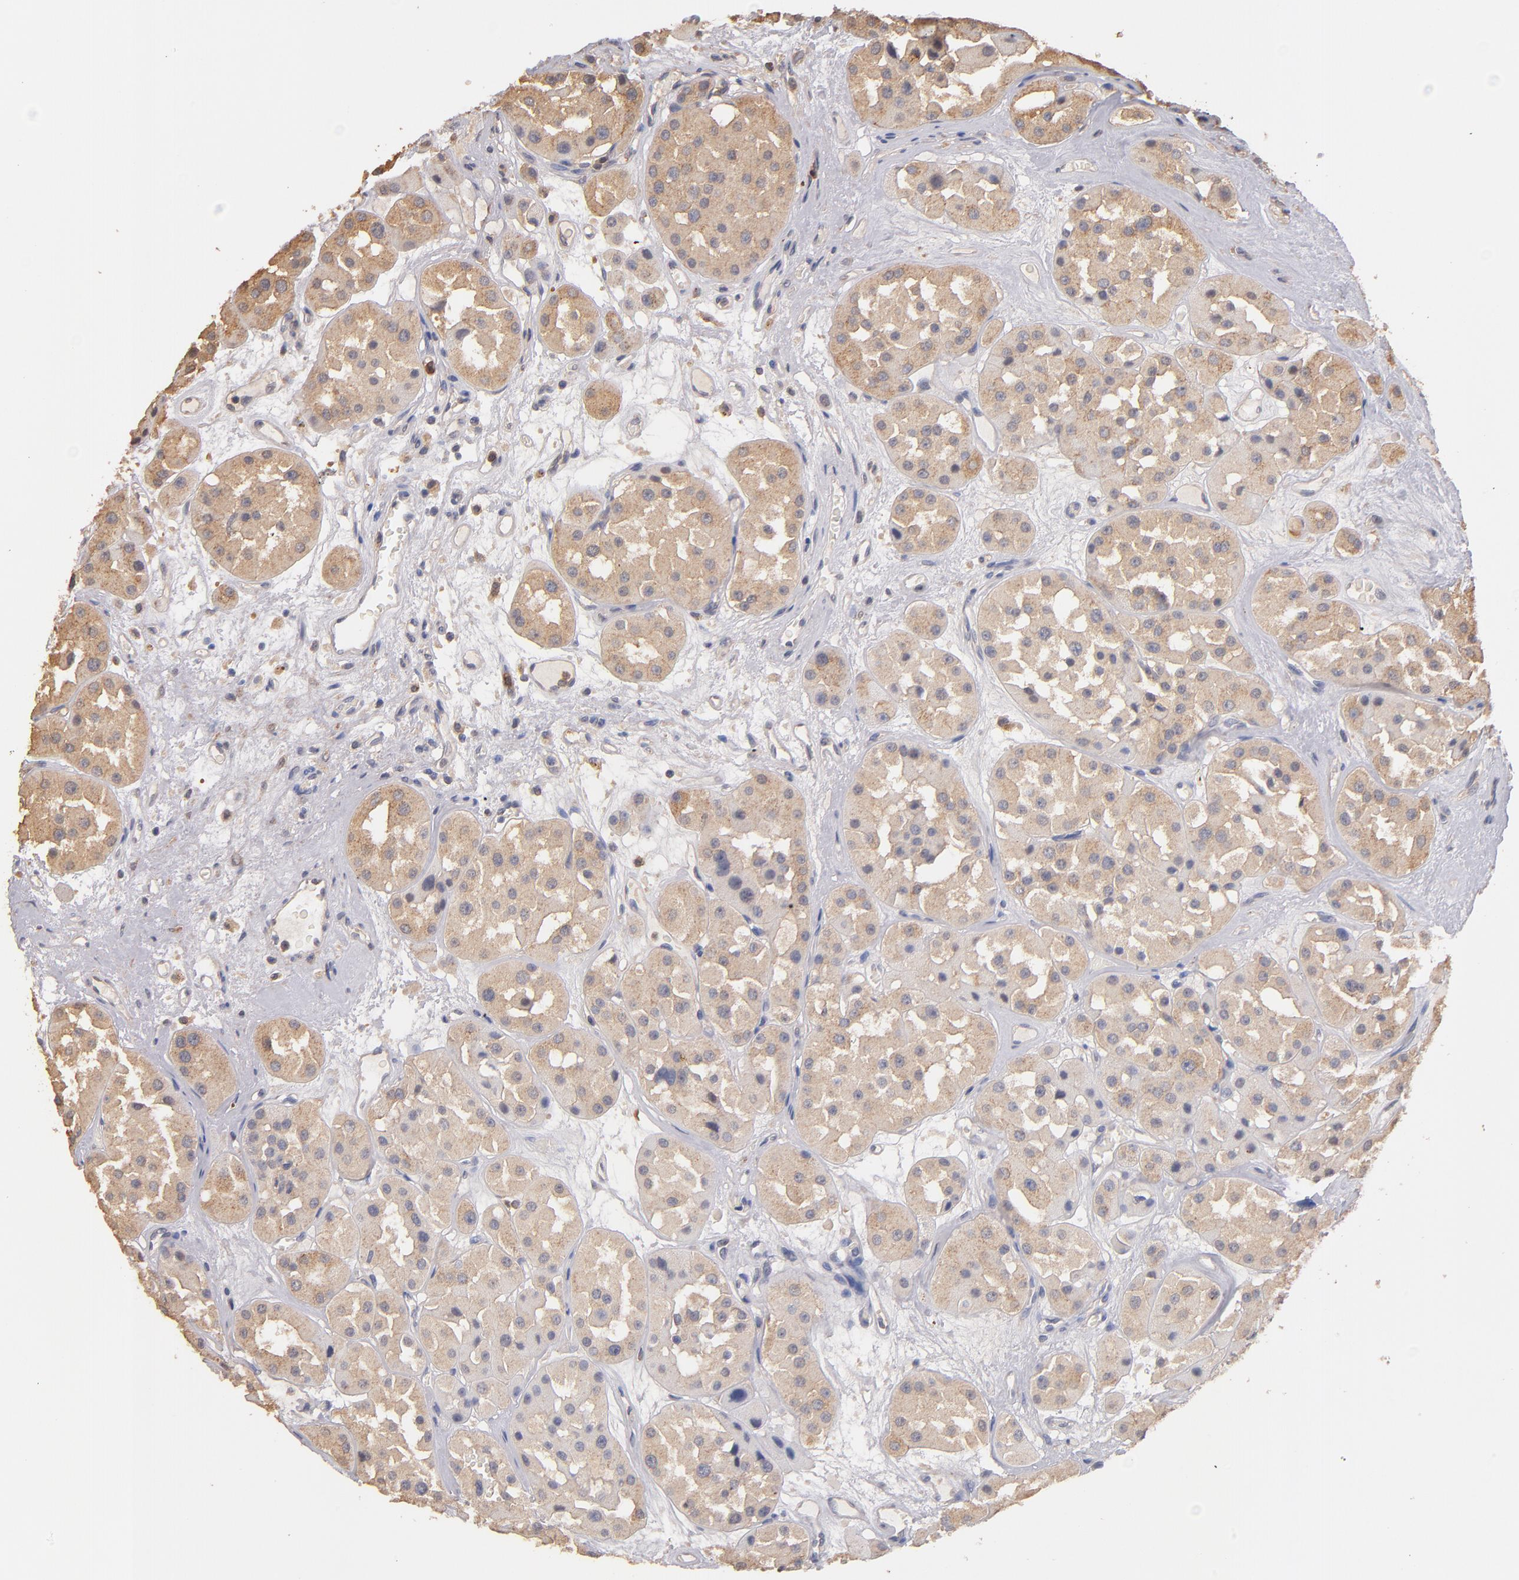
{"staining": {"intensity": "moderate", "quantity": ">75%", "location": "cytoplasmic/membranous"}, "tissue": "renal cancer", "cell_type": "Tumor cells", "image_type": "cancer", "snomed": [{"axis": "morphology", "description": "Adenocarcinoma, uncertain malignant potential"}, {"axis": "topography", "description": "Kidney"}], "caption": "IHC micrograph of adenocarcinoma,  uncertain malignant potential (renal) stained for a protein (brown), which demonstrates medium levels of moderate cytoplasmic/membranous staining in about >75% of tumor cells.", "gene": "RO60", "patient": {"sex": "male", "age": 63}}